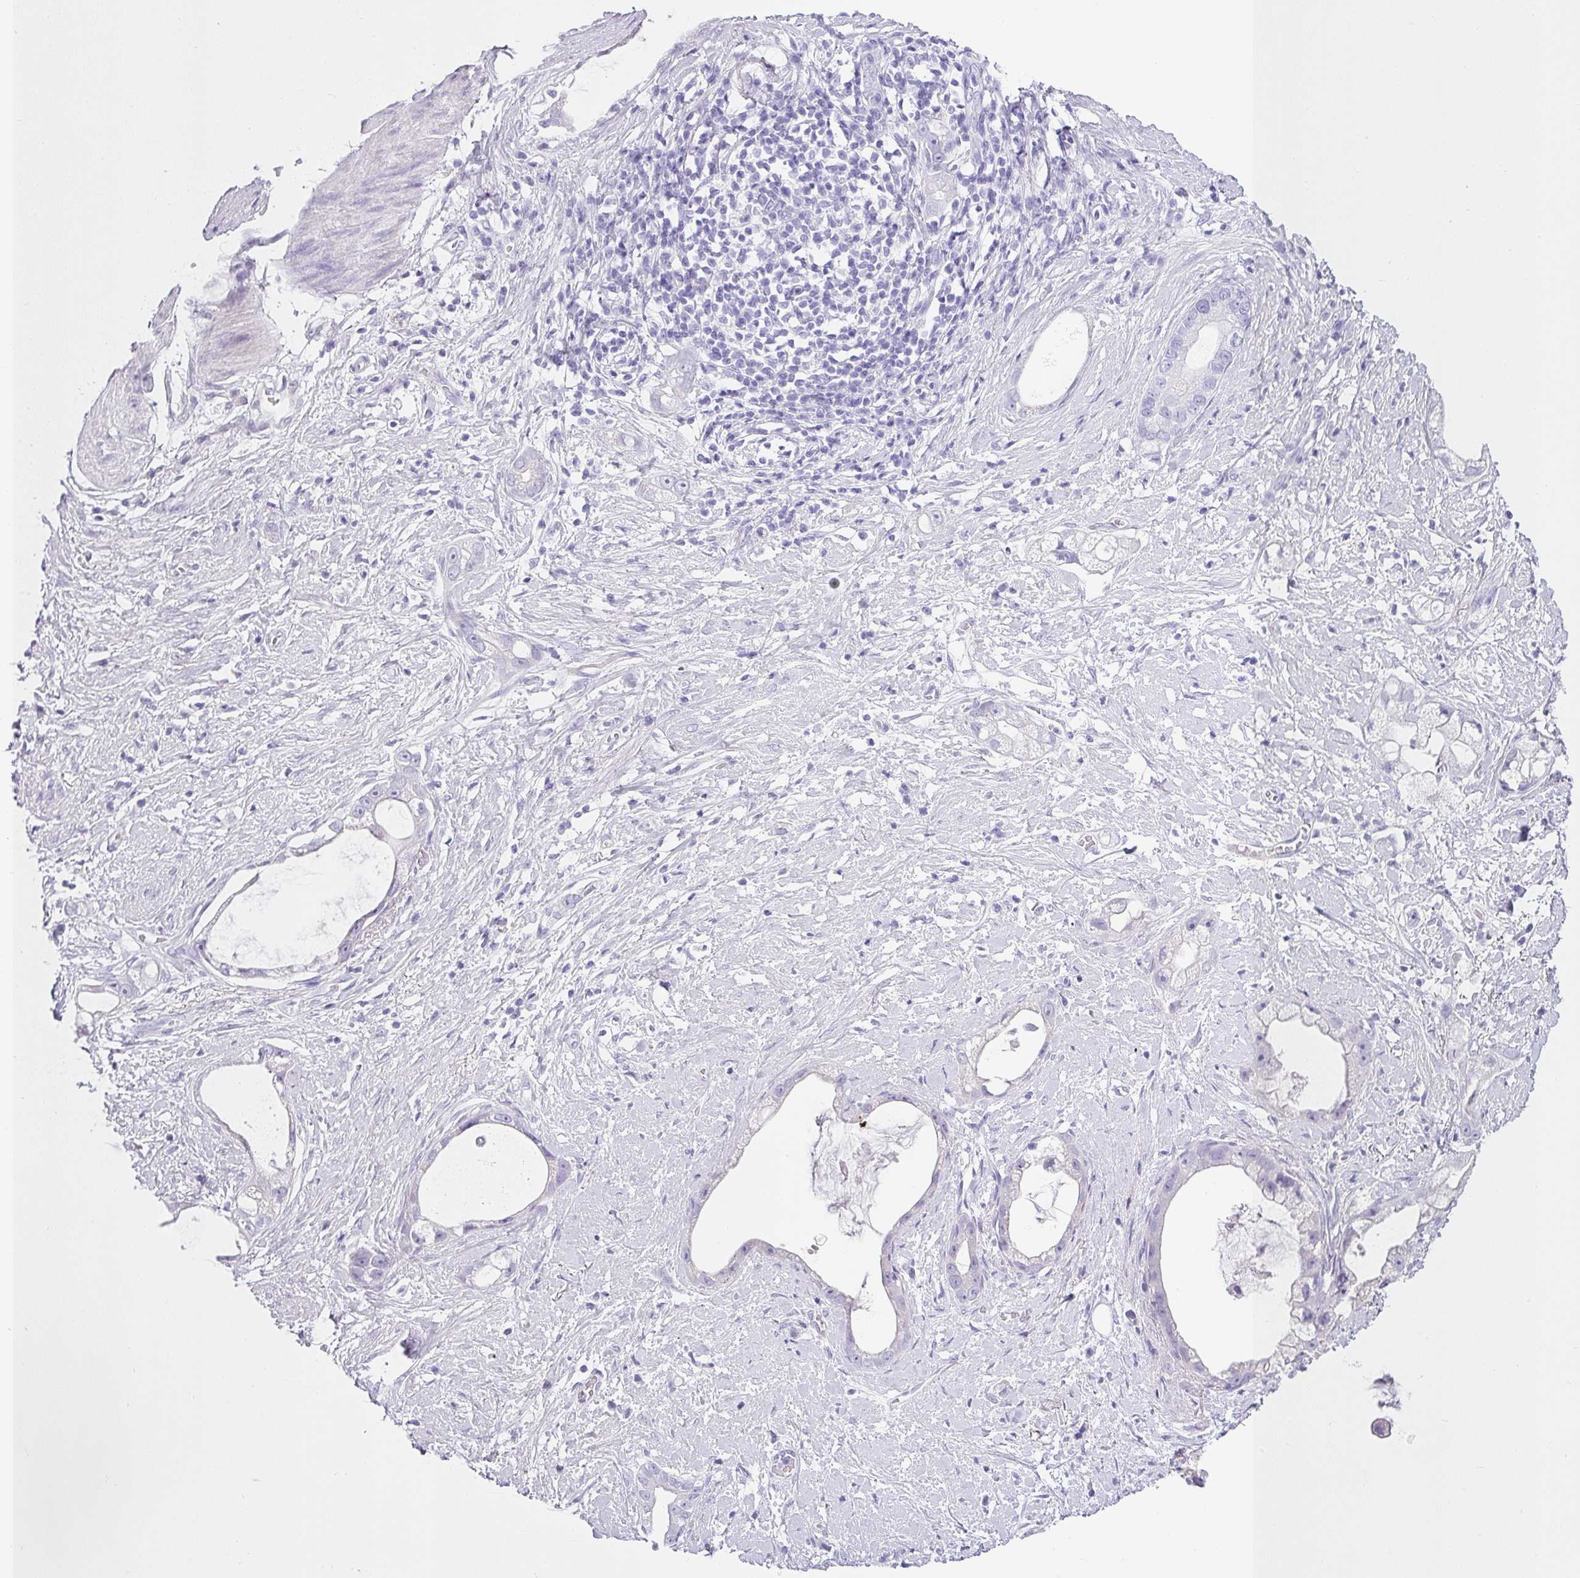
{"staining": {"intensity": "negative", "quantity": "none", "location": "none"}, "tissue": "stomach cancer", "cell_type": "Tumor cells", "image_type": "cancer", "snomed": [{"axis": "morphology", "description": "Adenocarcinoma, NOS"}, {"axis": "topography", "description": "Stomach"}], "caption": "An image of stomach cancer stained for a protein displays no brown staining in tumor cells.", "gene": "VCY1B", "patient": {"sex": "male", "age": 55}}